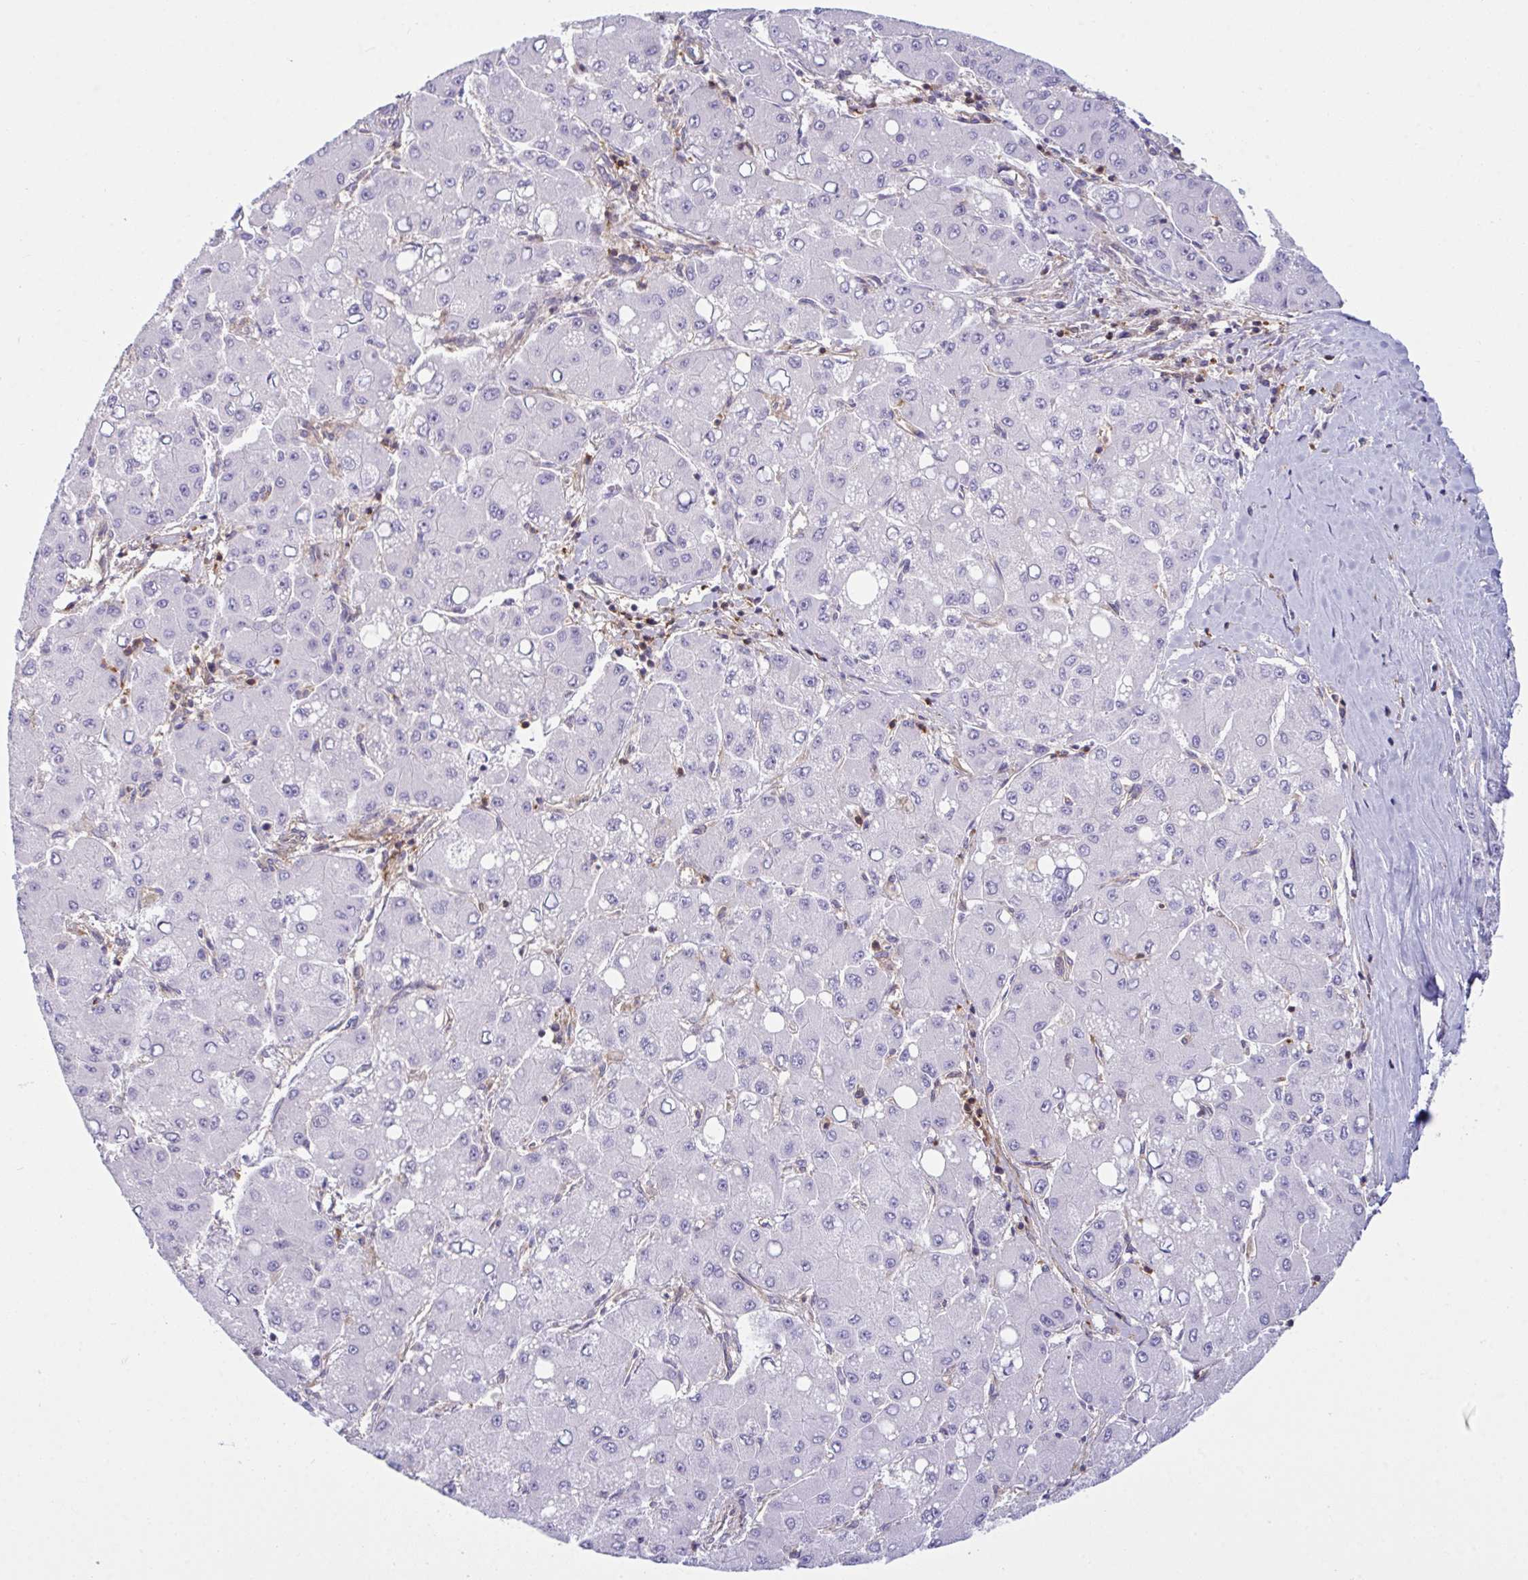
{"staining": {"intensity": "negative", "quantity": "none", "location": "none"}, "tissue": "liver cancer", "cell_type": "Tumor cells", "image_type": "cancer", "snomed": [{"axis": "morphology", "description": "Carcinoma, Hepatocellular, NOS"}, {"axis": "topography", "description": "Liver"}], "caption": "This photomicrograph is of hepatocellular carcinoma (liver) stained with immunohistochemistry (IHC) to label a protein in brown with the nuclei are counter-stained blue. There is no positivity in tumor cells.", "gene": "TSC22D3", "patient": {"sex": "male", "age": 40}}